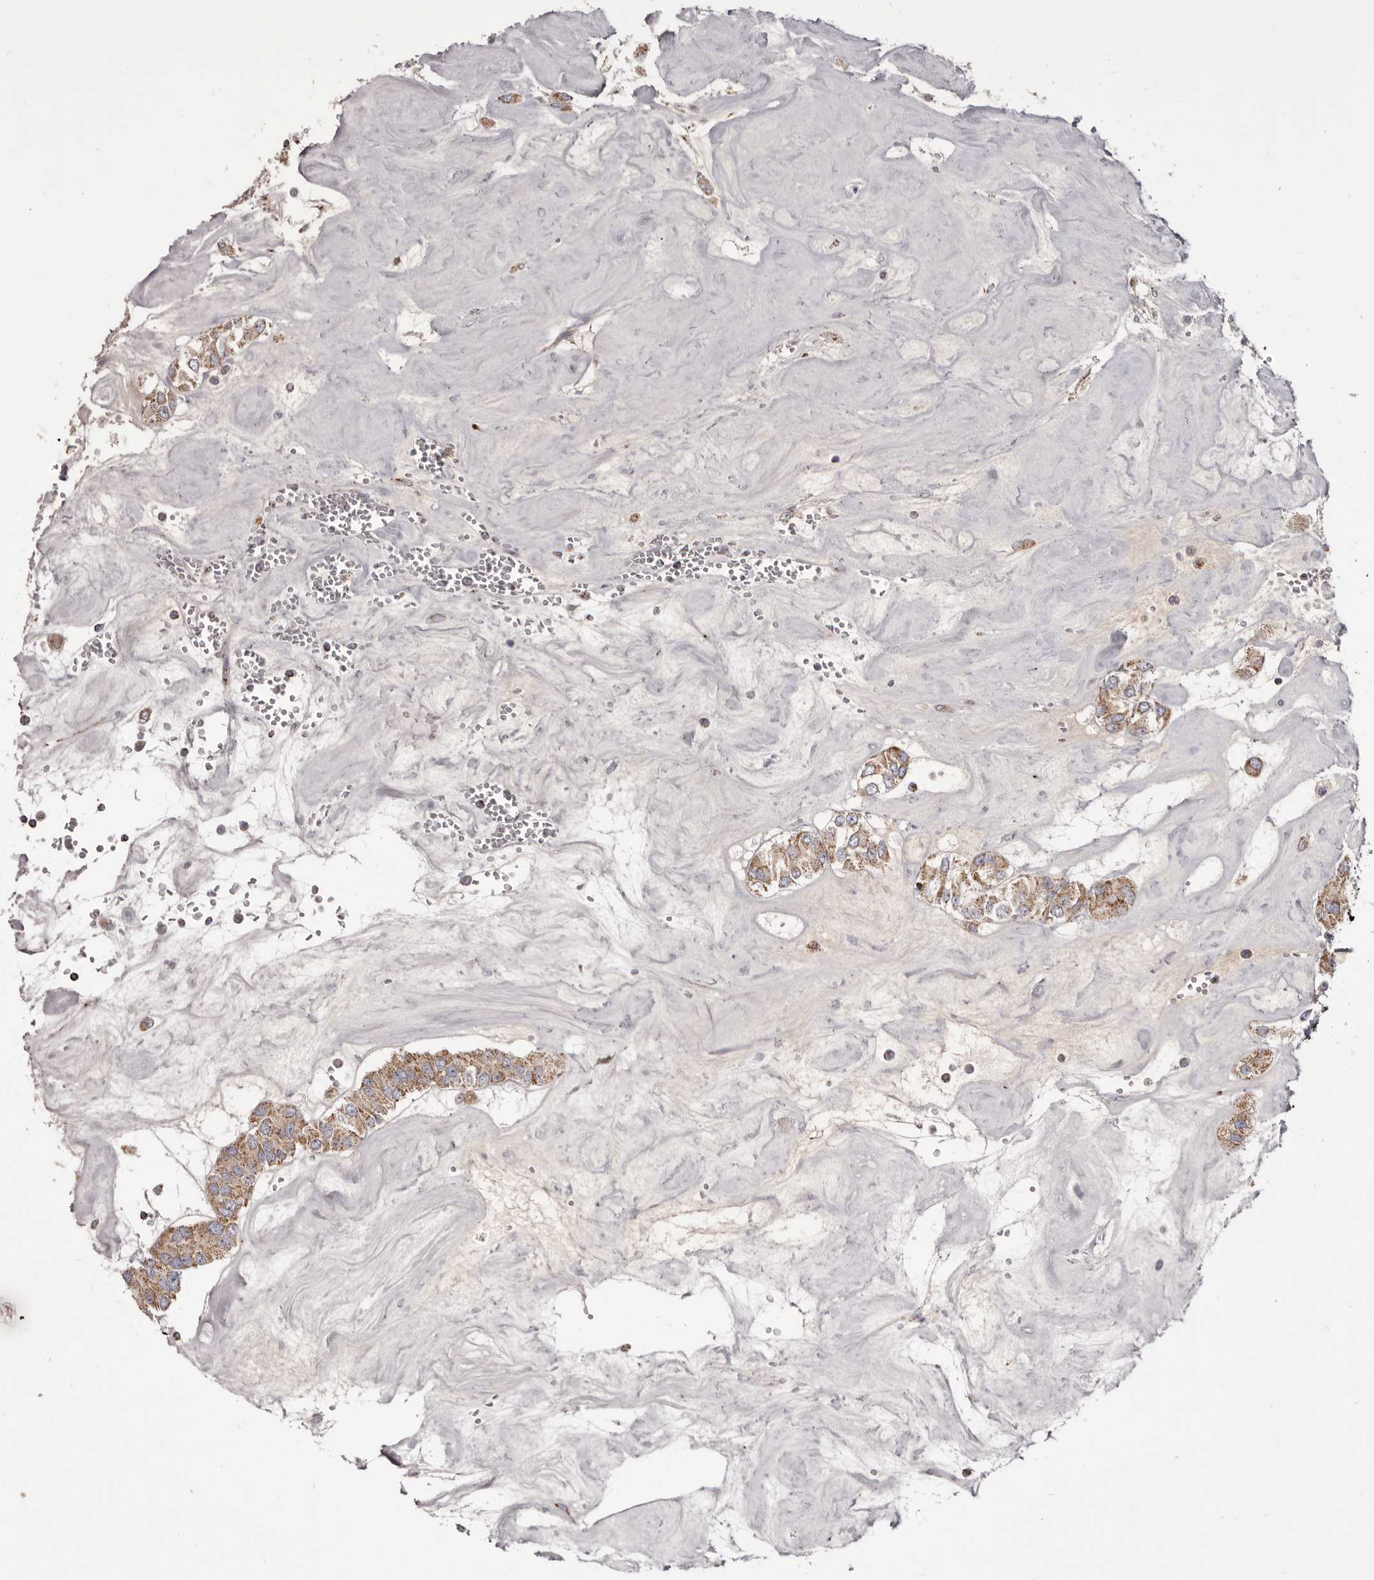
{"staining": {"intensity": "moderate", "quantity": ">75%", "location": "cytoplasmic/membranous"}, "tissue": "carcinoid", "cell_type": "Tumor cells", "image_type": "cancer", "snomed": [{"axis": "morphology", "description": "Carcinoid, malignant, NOS"}, {"axis": "topography", "description": "Pancreas"}], "caption": "Carcinoid tissue reveals moderate cytoplasmic/membranous positivity in approximately >75% of tumor cells, visualized by immunohistochemistry.", "gene": "CHRM2", "patient": {"sex": "male", "age": 41}}